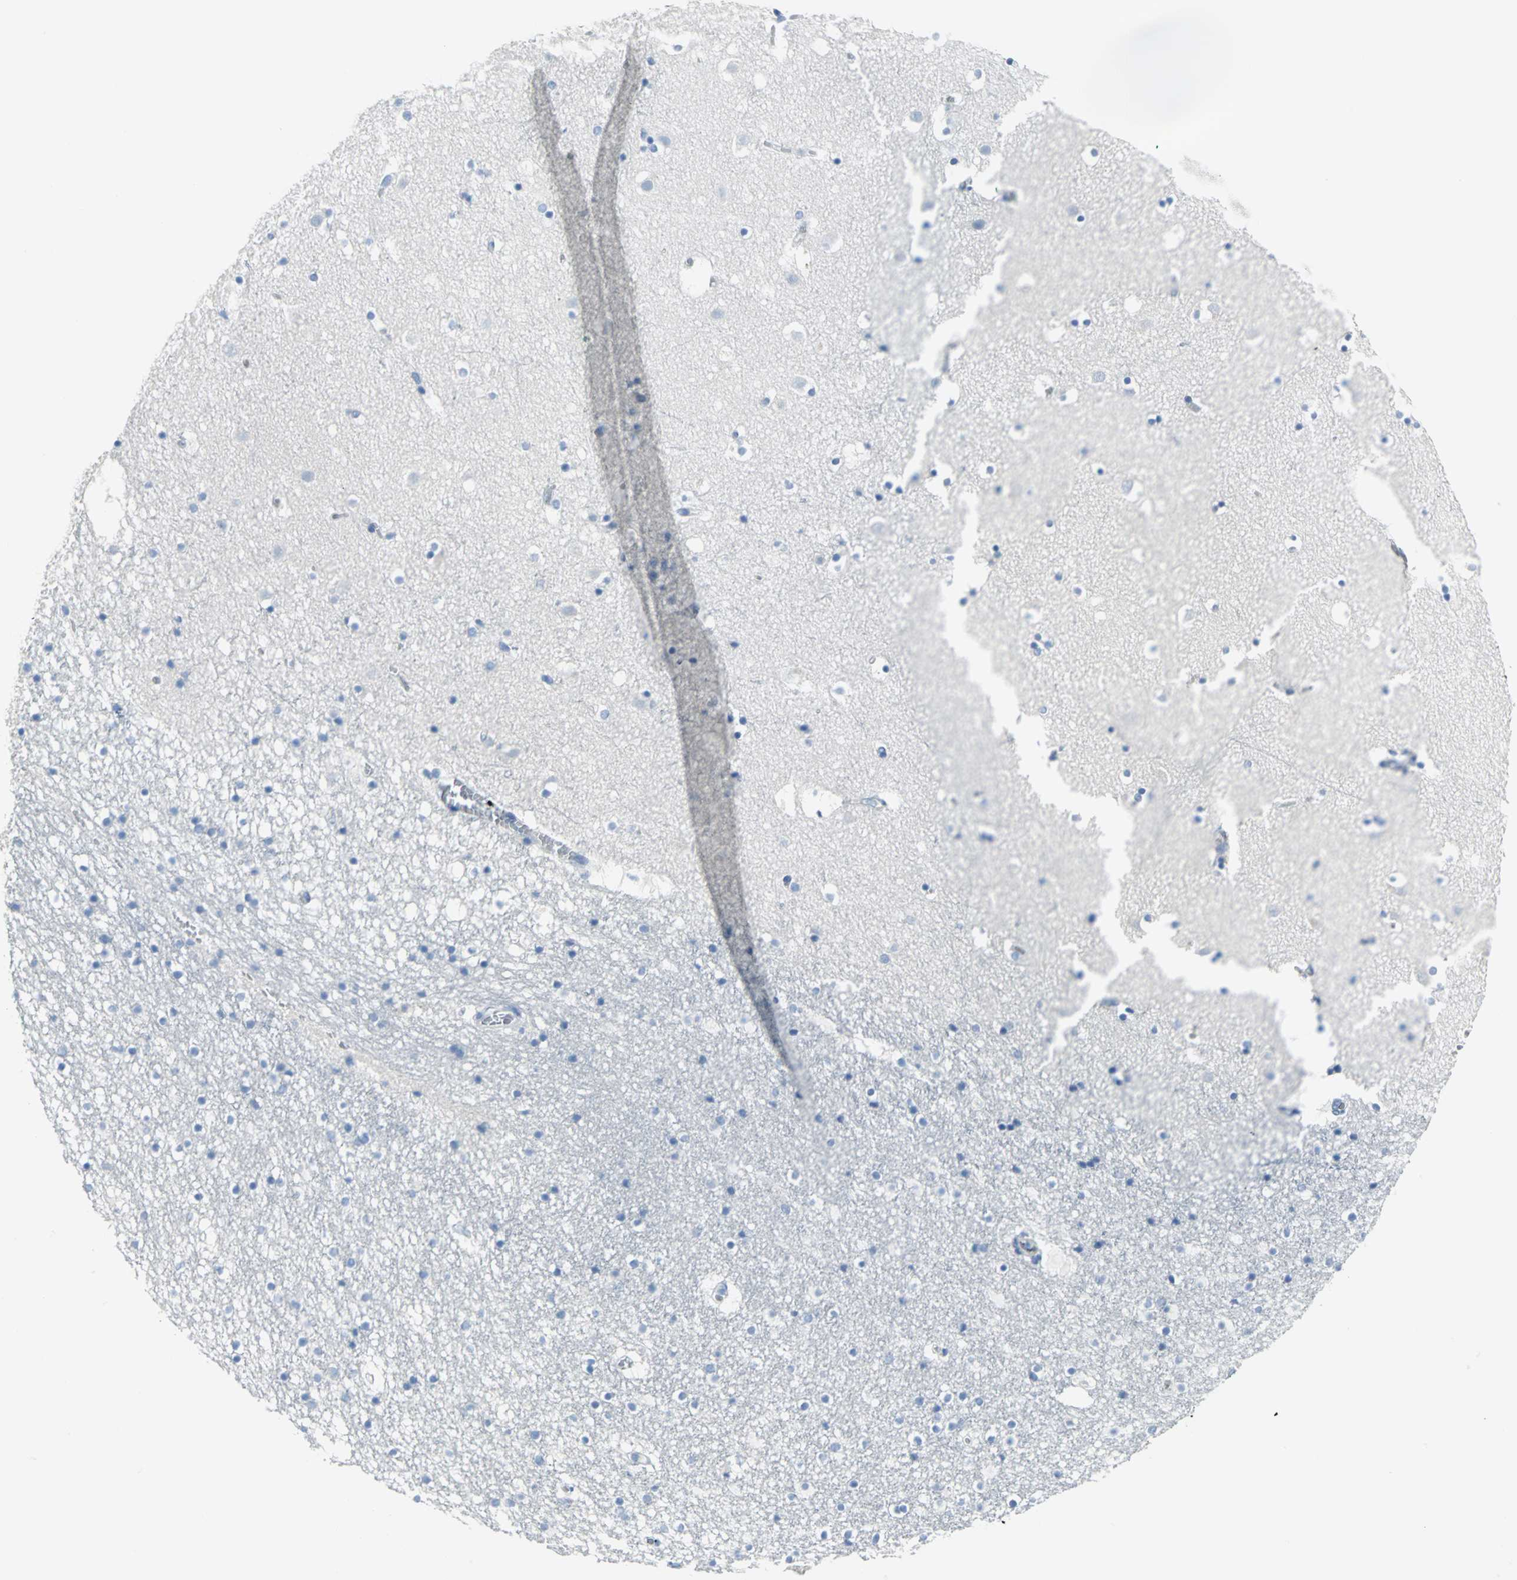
{"staining": {"intensity": "negative", "quantity": "none", "location": "none"}, "tissue": "caudate", "cell_type": "Glial cells", "image_type": "normal", "snomed": [{"axis": "morphology", "description": "Normal tissue, NOS"}, {"axis": "topography", "description": "Lateral ventricle wall"}], "caption": "IHC of benign human caudate demonstrates no positivity in glial cells.", "gene": "MCM3", "patient": {"sex": "male", "age": 45}}